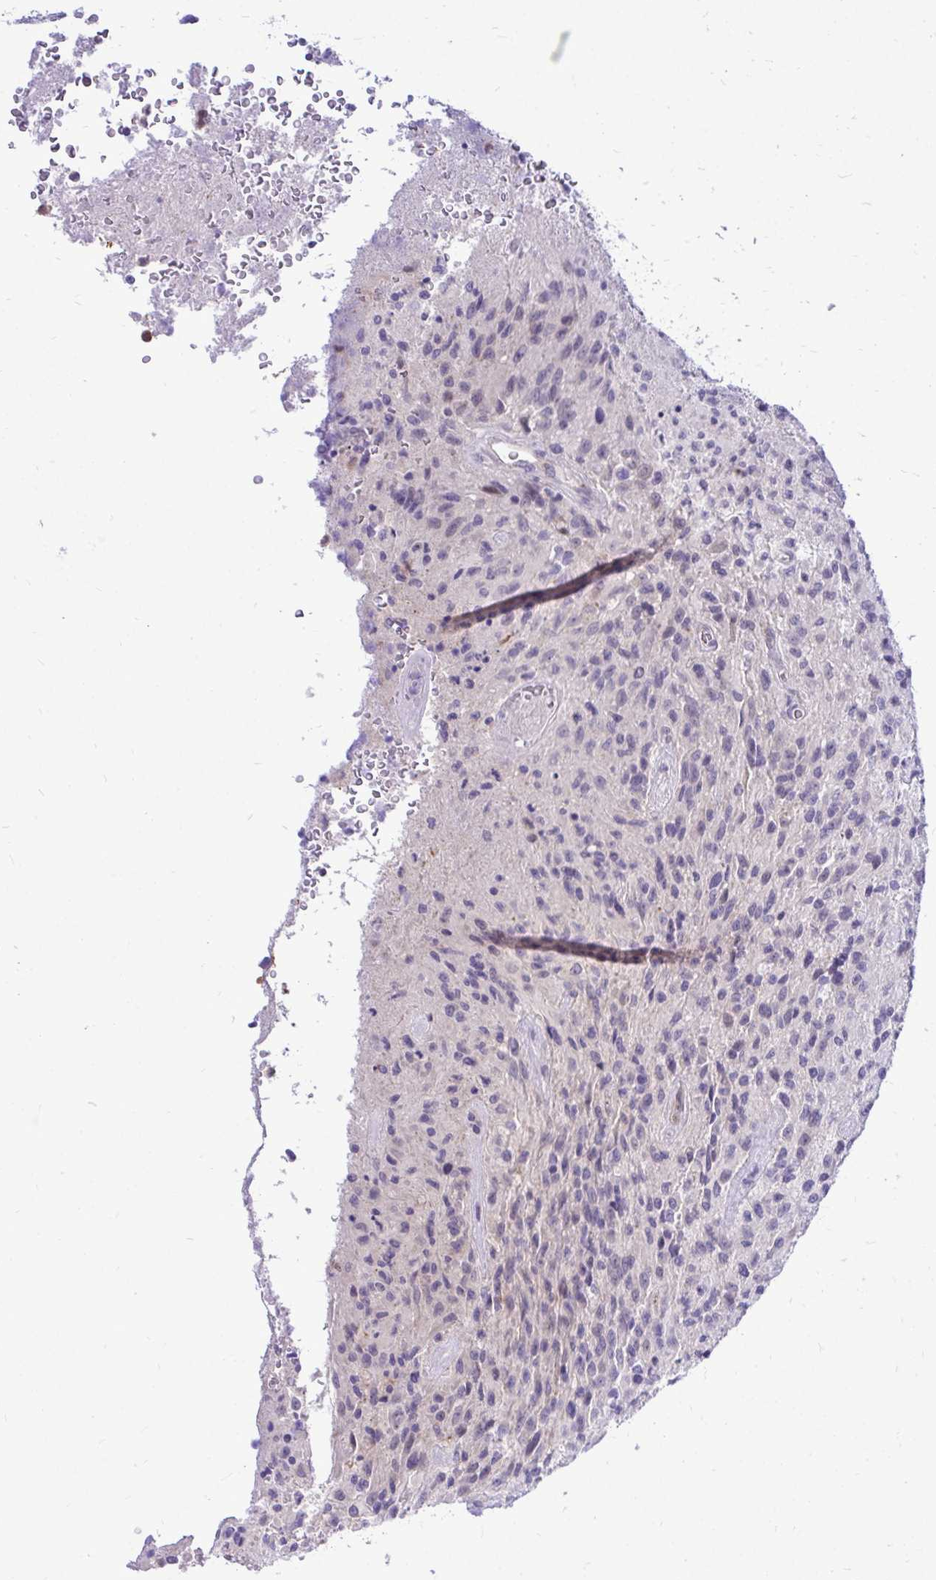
{"staining": {"intensity": "negative", "quantity": "none", "location": "none"}, "tissue": "glioma", "cell_type": "Tumor cells", "image_type": "cancer", "snomed": [{"axis": "morphology", "description": "Normal tissue, NOS"}, {"axis": "morphology", "description": "Glioma, malignant, High grade"}, {"axis": "topography", "description": "Cerebral cortex"}], "caption": "Immunohistochemistry (IHC) image of human high-grade glioma (malignant) stained for a protein (brown), which reveals no expression in tumor cells.", "gene": "ZSWIM9", "patient": {"sex": "male", "age": 56}}